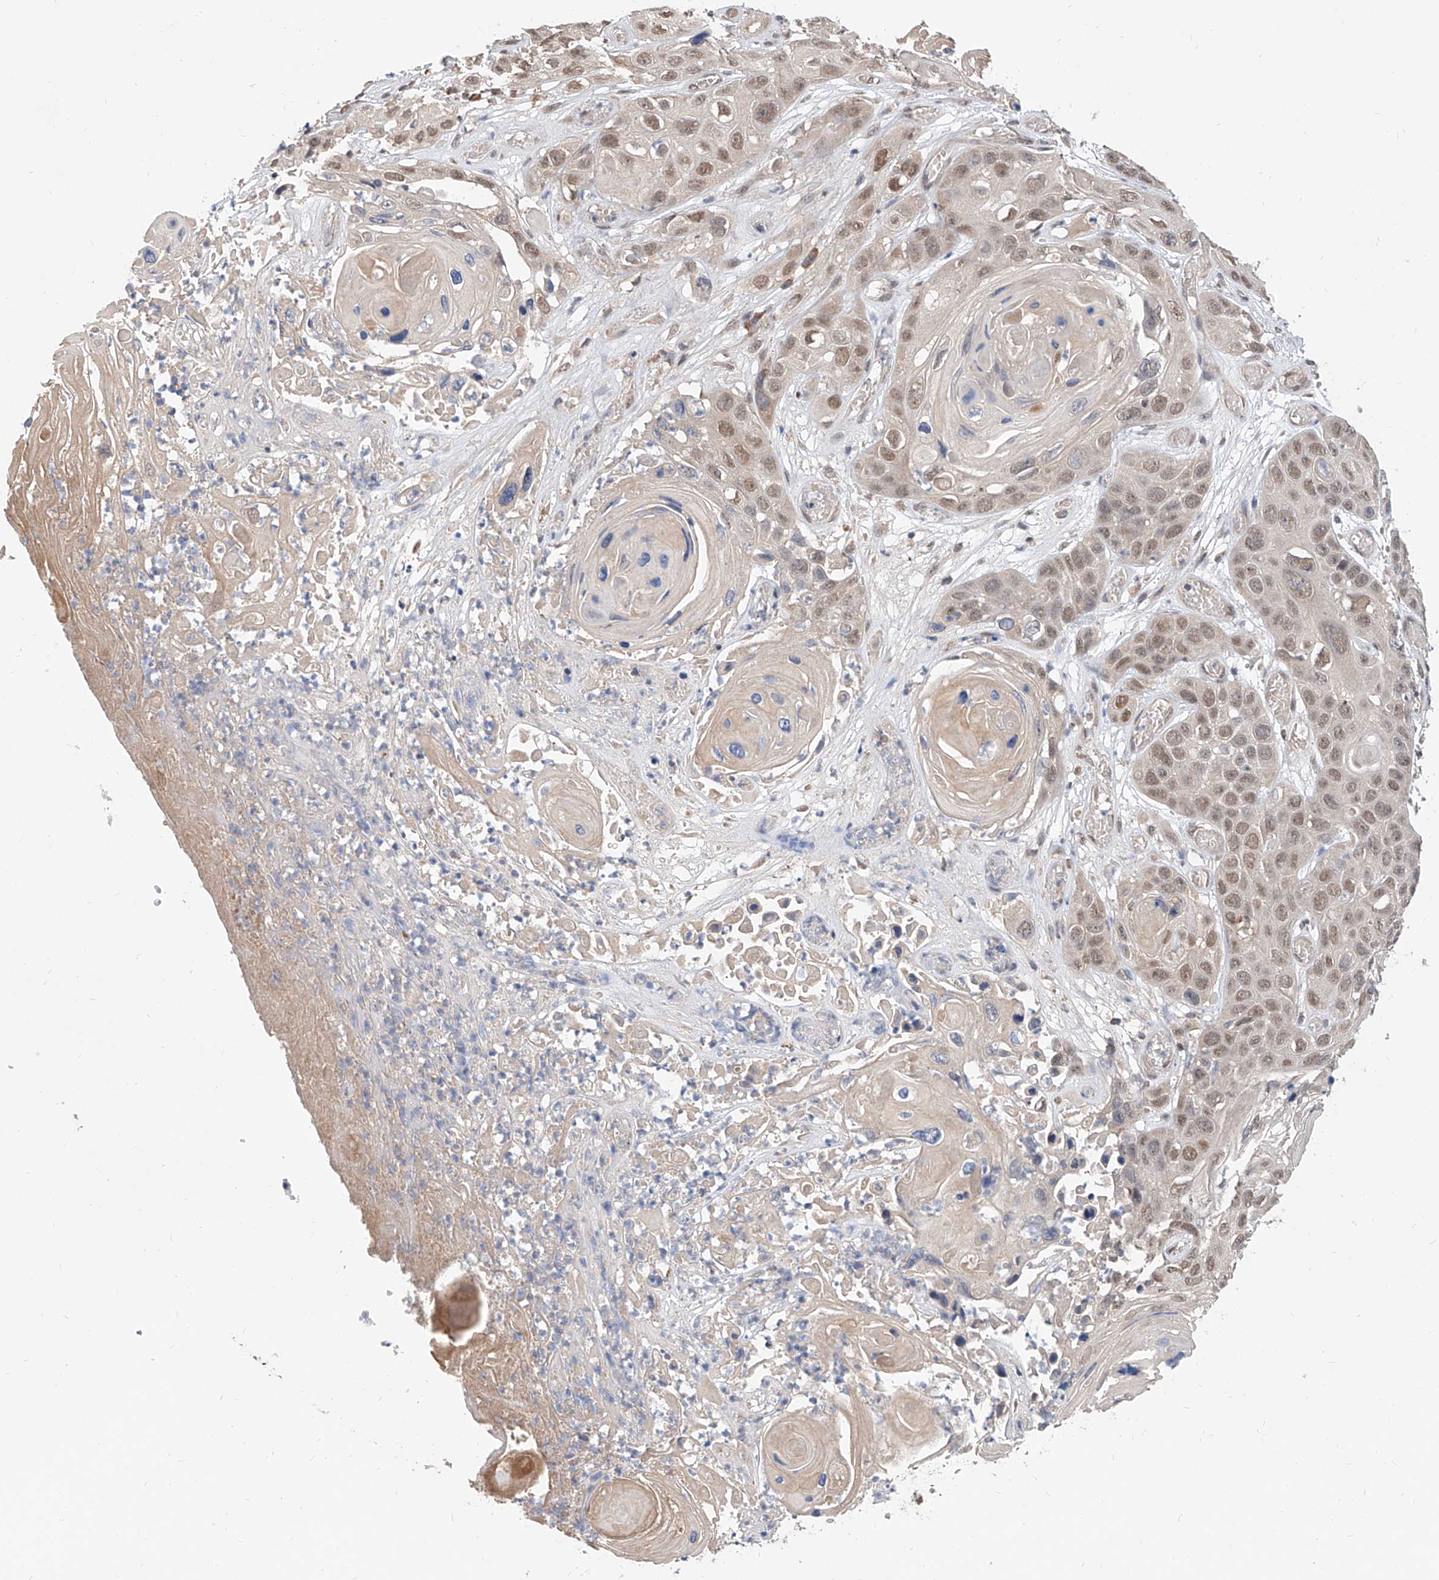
{"staining": {"intensity": "weak", "quantity": ">75%", "location": "nuclear"}, "tissue": "skin cancer", "cell_type": "Tumor cells", "image_type": "cancer", "snomed": [{"axis": "morphology", "description": "Squamous cell carcinoma, NOS"}, {"axis": "topography", "description": "Skin"}], "caption": "An immunohistochemistry (IHC) image of tumor tissue is shown. Protein staining in brown highlights weak nuclear positivity in skin cancer (squamous cell carcinoma) within tumor cells.", "gene": "CARMIL3", "patient": {"sex": "male", "age": 55}}